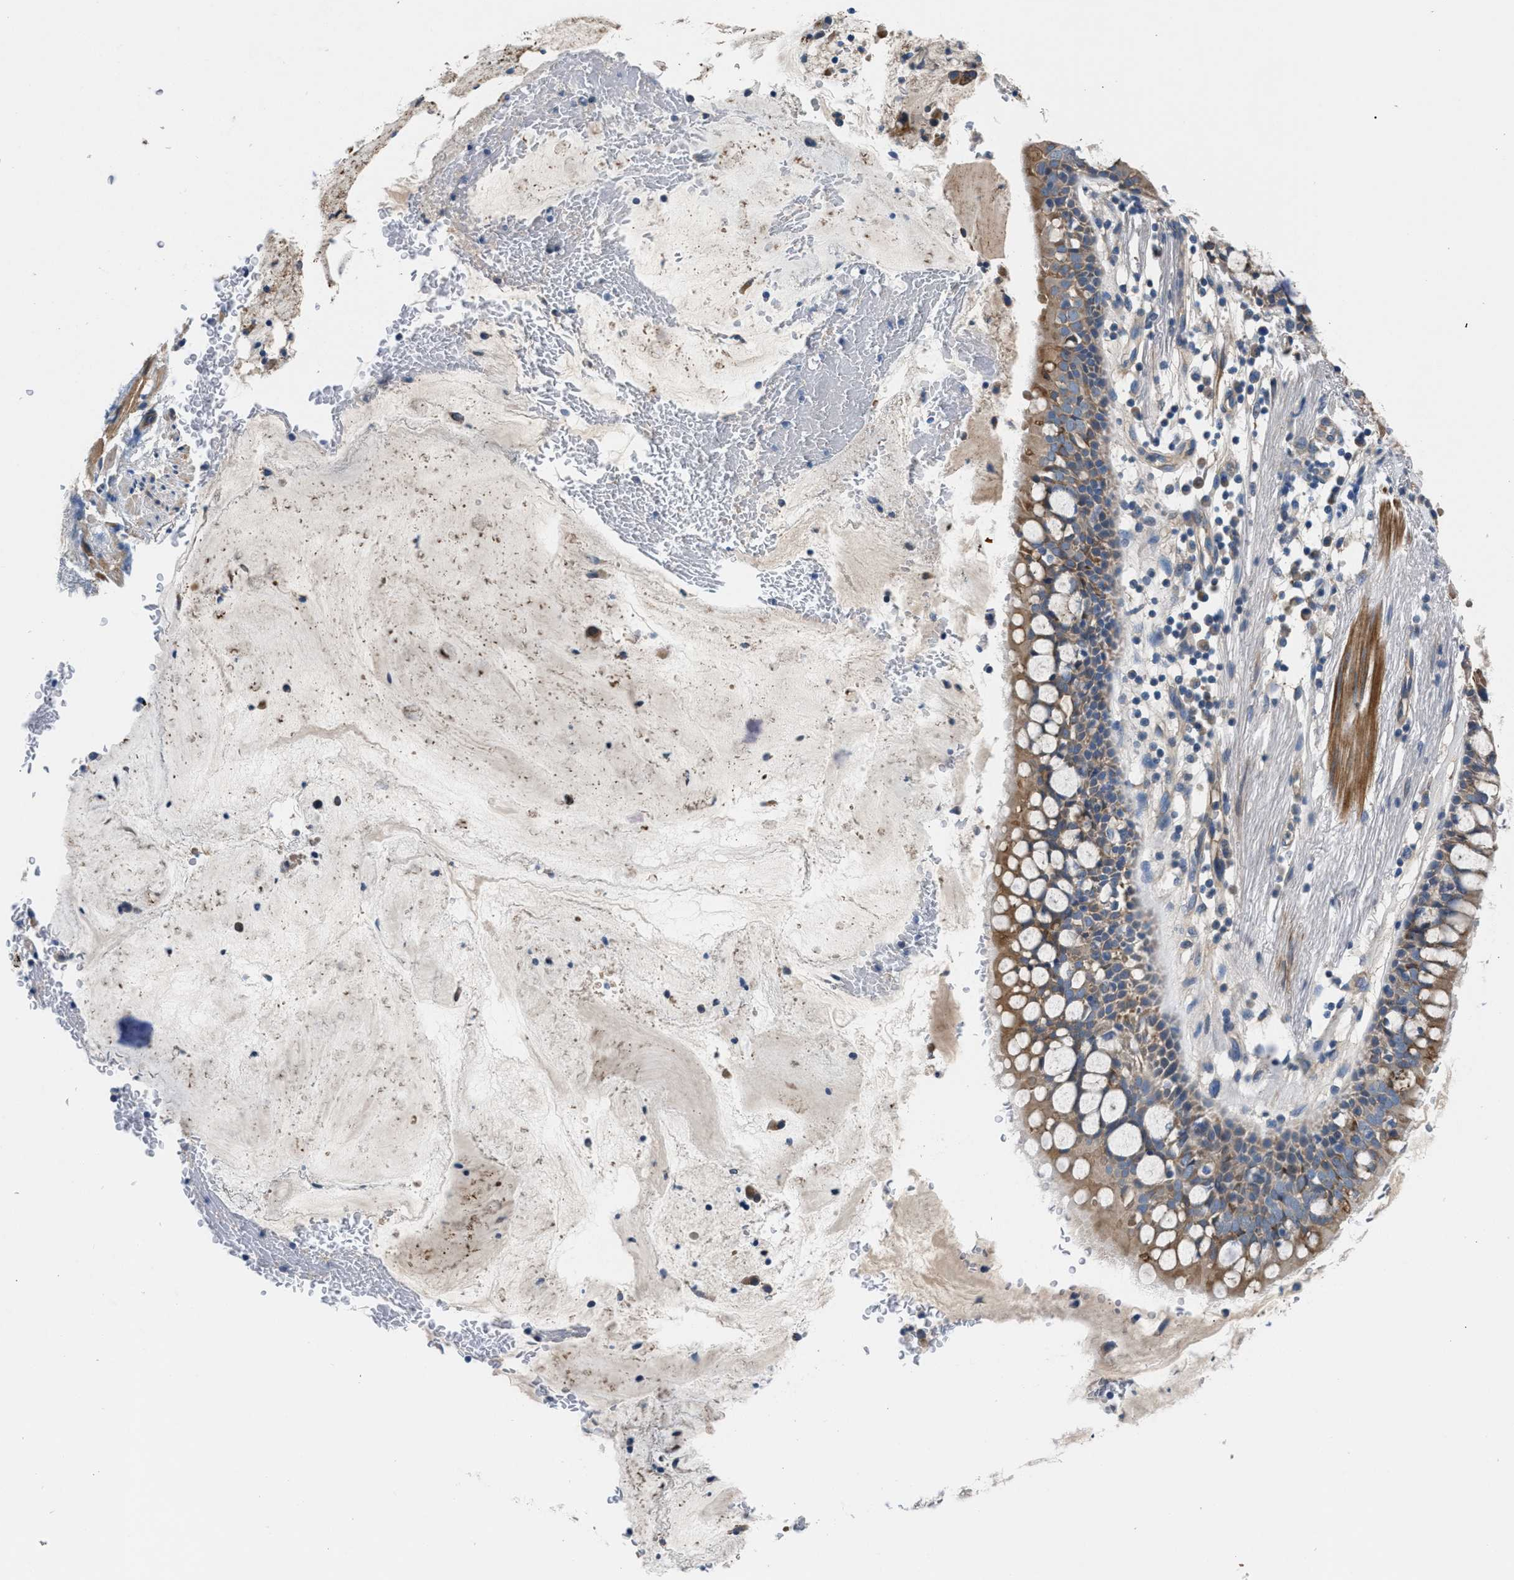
{"staining": {"intensity": "moderate", "quantity": ">75%", "location": "cytoplasmic/membranous"}, "tissue": "bronchus", "cell_type": "Respiratory epithelial cells", "image_type": "normal", "snomed": [{"axis": "morphology", "description": "Normal tissue, NOS"}, {"axis": "morphology", "description": "Inflammation, NOS"}, {"axis": "topography", "description": "Cartilage tissue"}, {"axis": "topography", "description": "Bronchus"}], "caption": "Bronchus was stained to show a protein in brown. There is medium levels of moderate cytoplasmic/membranous expression in approximately >75% of respiratory epithelial cells. The staining was performed using DAB (3,3'-diaminobenzidine) to visualize the protein expression in brown, while the nuclei were stained in blue with hematoxylin (Magnification: 20x).", "gene": "CDRT4", "patient": {"sex": "male", "age": 77}}